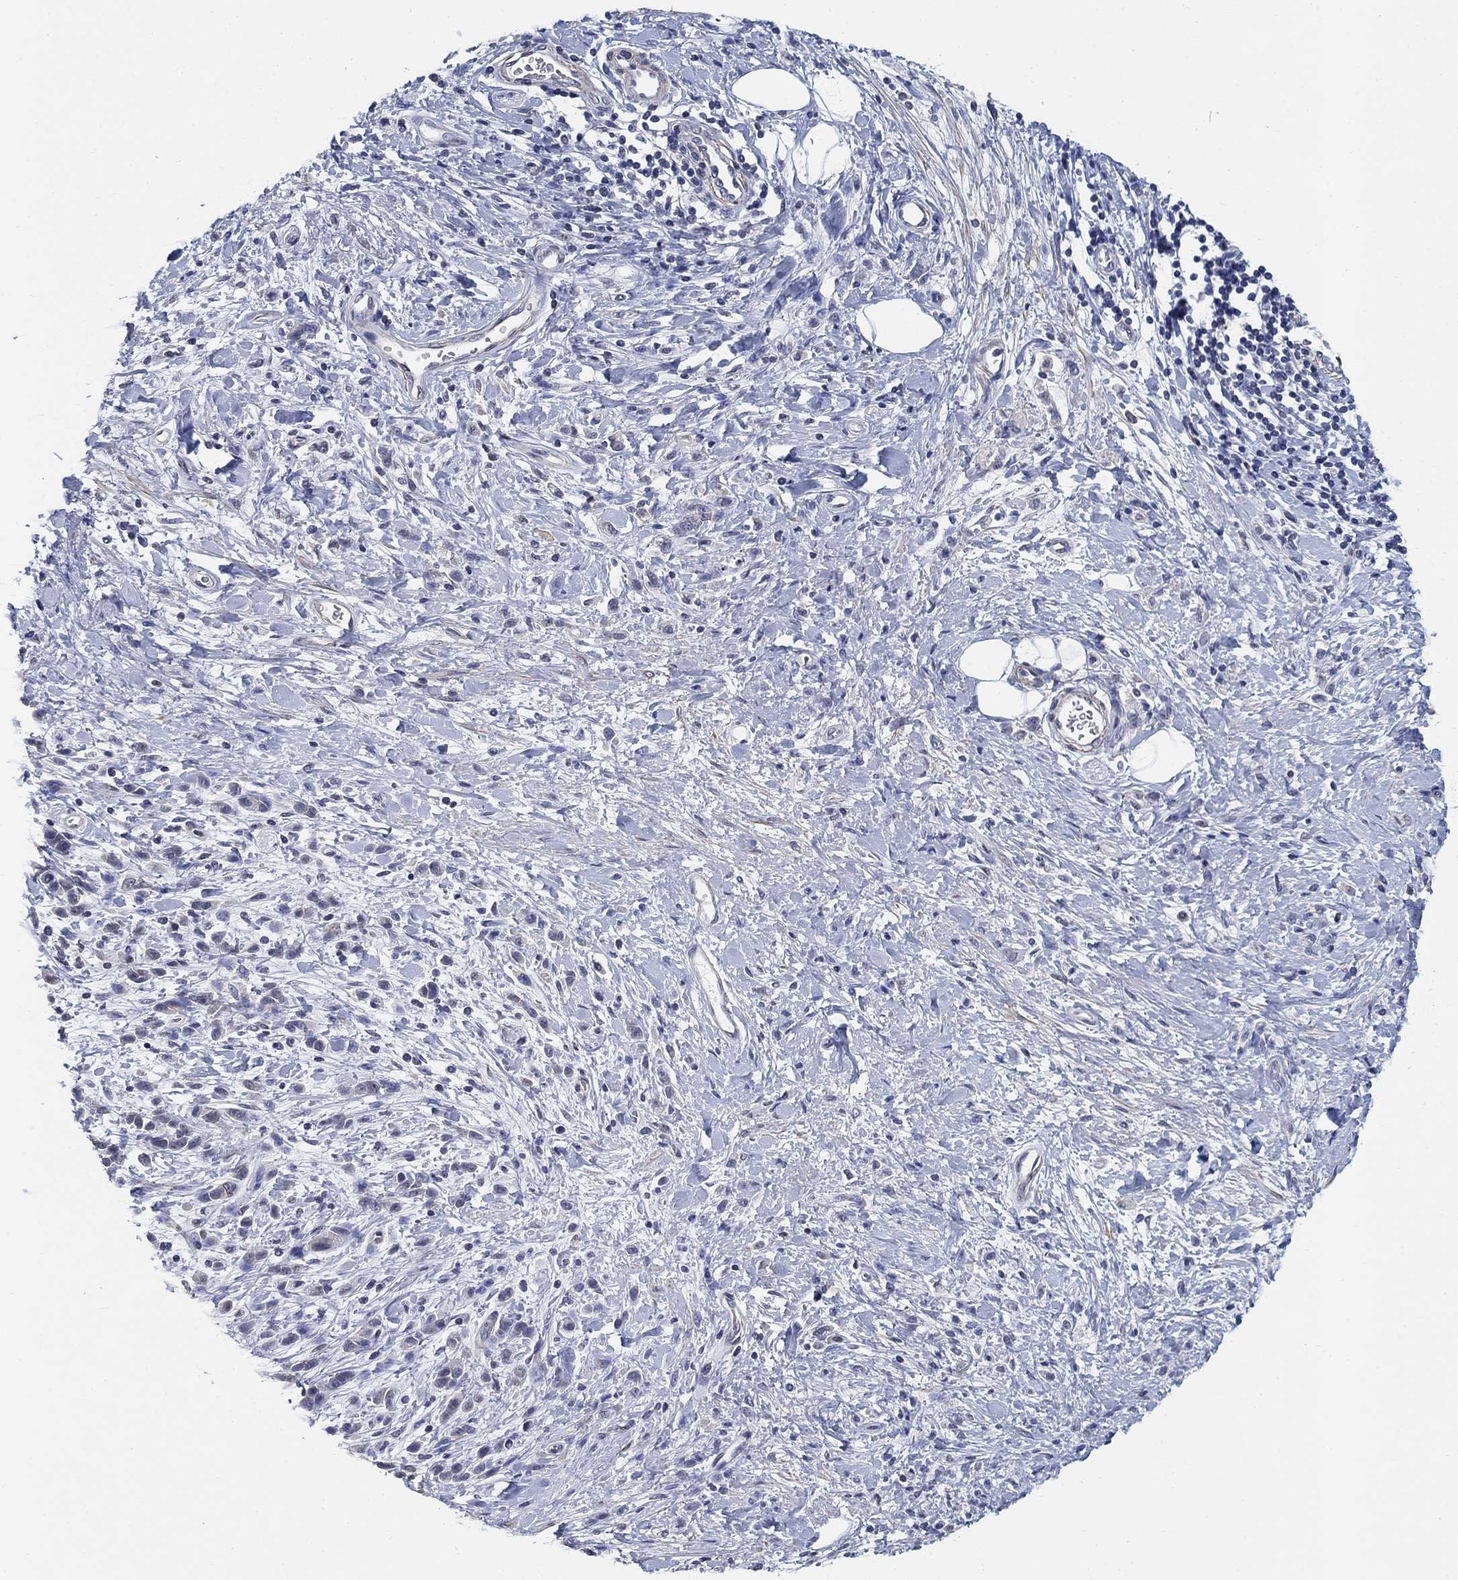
{"staining": {"intensity": "negative", "quantity": "none", "location": "none"}, "tissue": "stomach cancer", "cell_type": "Tumor cells", "image_type": "cancer", "snomed": [{"axis": "morphology", "description": "Adenocarcinoma, NOS"}, {"axis": "topography", "description": "Stomach"}], "caption": "IHC image of neoplastic tissue: human stomach cancer (adenocarcinoma) stained with DAB shows no significant protein expression in tumor cells.", "gene": "OTUB2", "patient": {"sex": "male", "age": 77}}